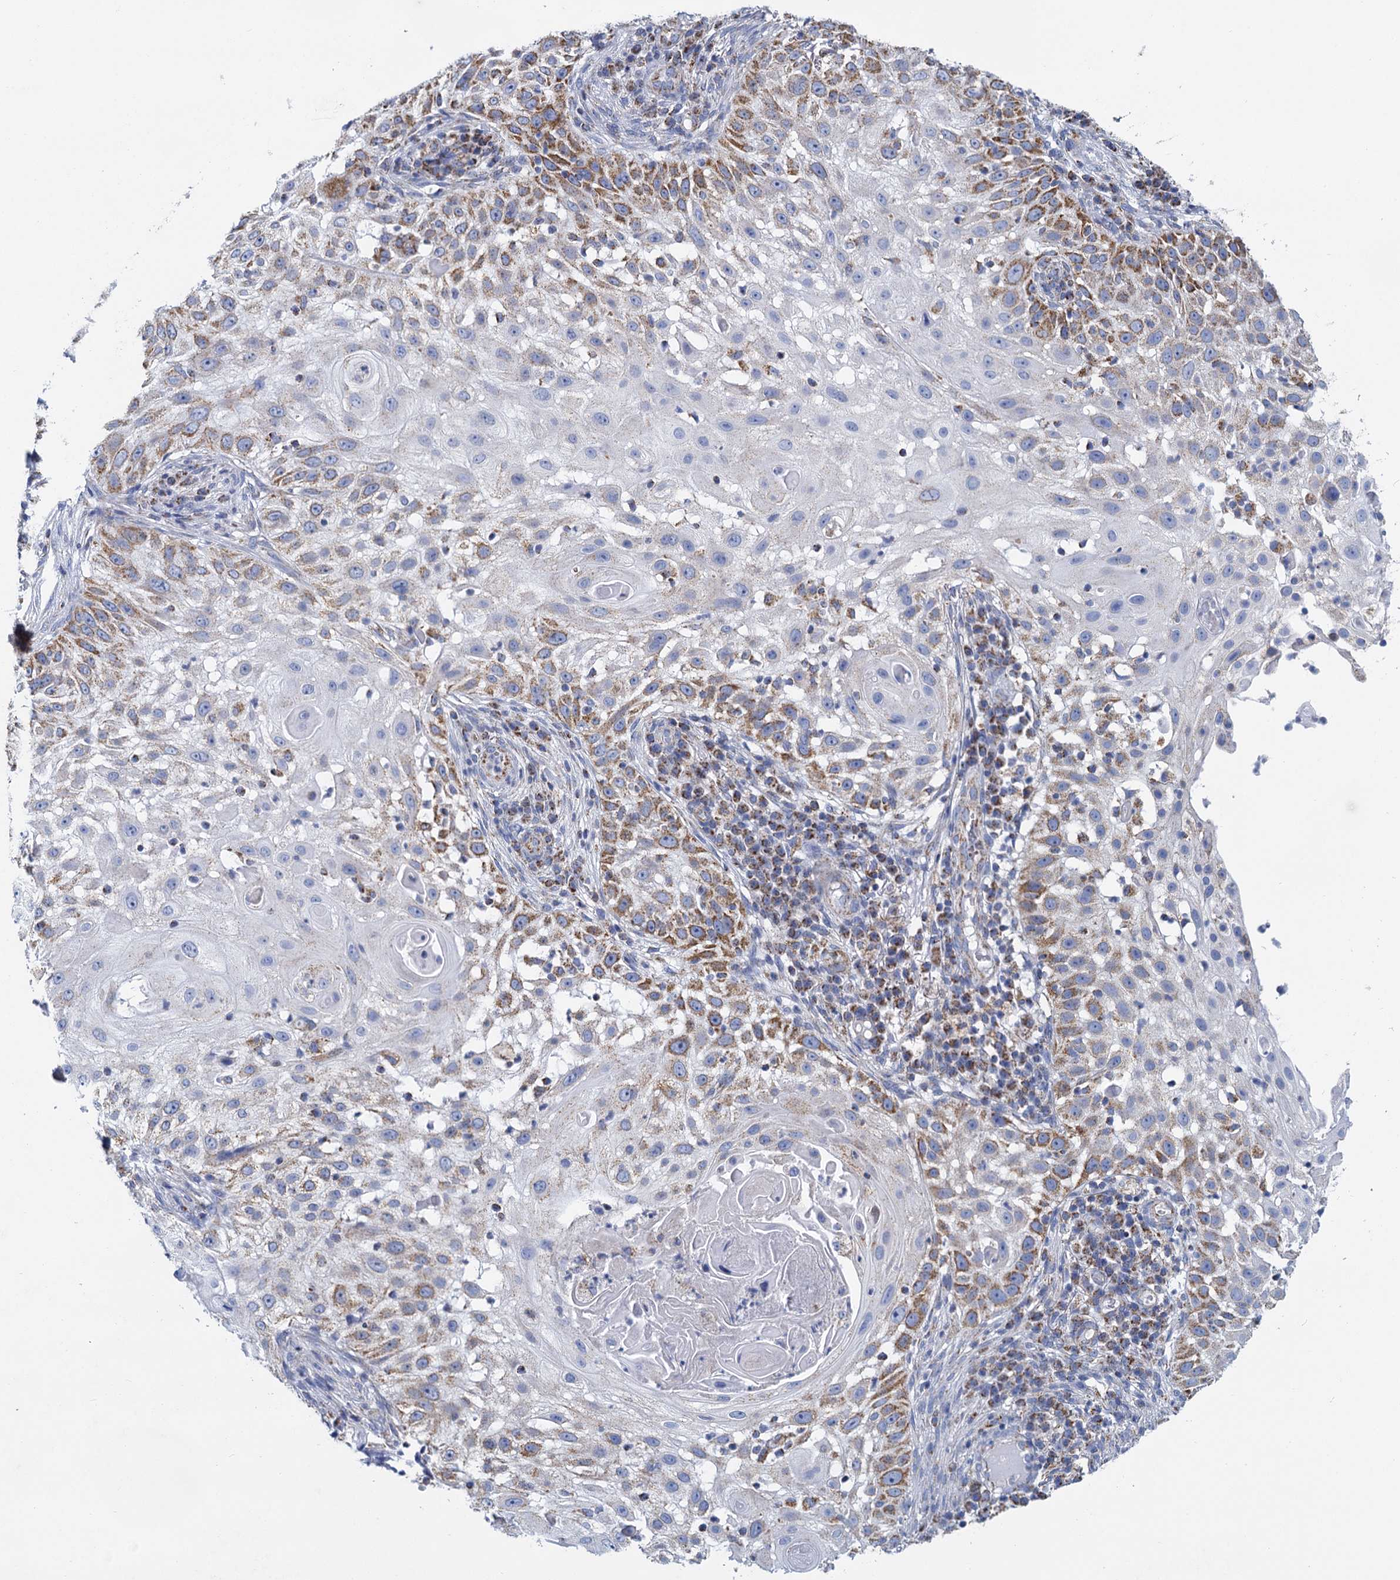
{"staining": {"intensity": "moderate", "quantity": "25%-75%", "location": "cytoplasmic/membranous"}, "tissue": "skin cancer", "cell_type": "Tumor cells", "image_type": "cancer", "snomed": [{"axis": "morphology", "description": "Squamous cell carcinoma, NOS"}, {"axis": "topography", "description": "Skin"}], "caption": "Skin cancer (squamous cell carcinoma) stained with a brown dye reveals moderate cytoplasmic/membranous positive positivity in approximately 25%-75% of tumor cells.", "gene": "CCP110", "patient": {"sex": "female", "age": 44}}